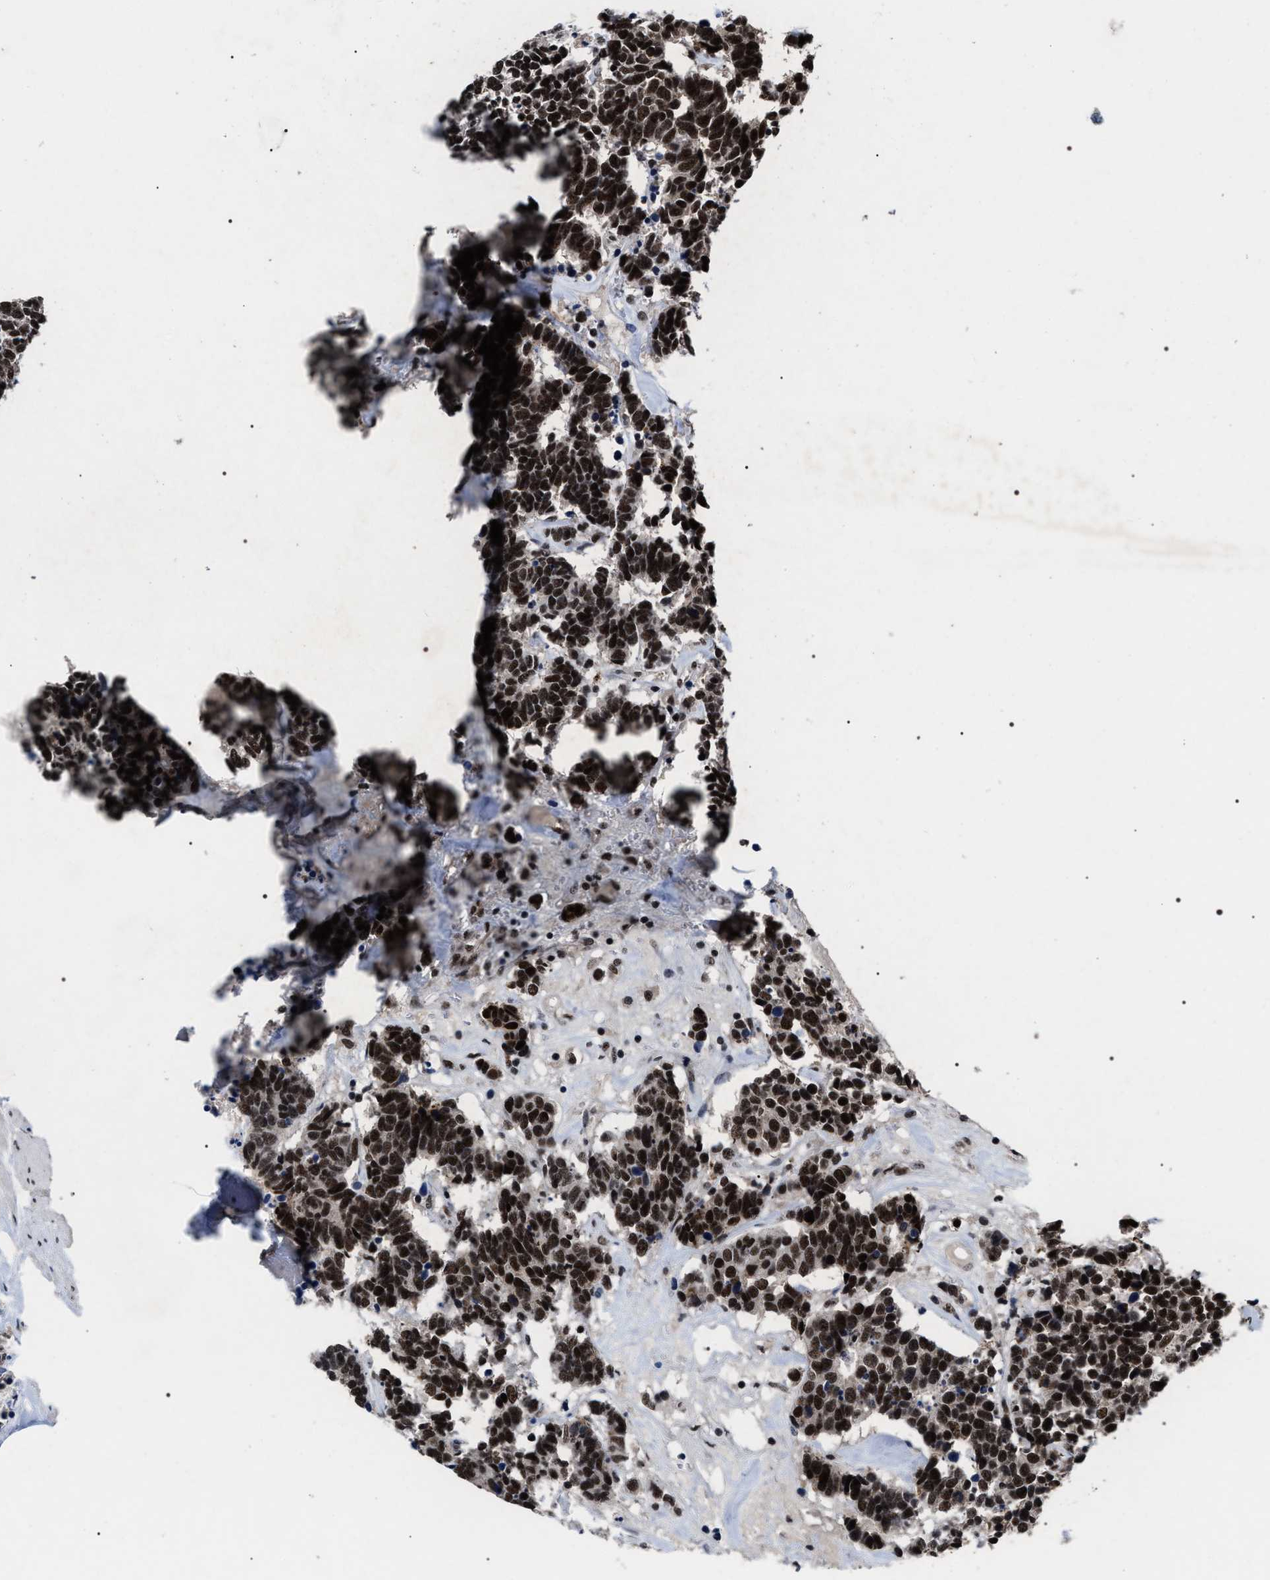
{"staining": {"intensity": "strong", "quantity": "25%-75%", "location": "nuclear"}, "tissue": "carcinoid", "cell_type": "Tumor cells", "image_type": "cancer", "snomed": [{"axis": "morphology", "description": "Carcinoma, NOS"}, {"axis": "morphology", "description": "Carcinoid, malignant, NOS"}, {"axis": "topography", "description": "Urinary bladder"}], "caption": "Human carcinoid stained for a protein (brown) exhibits strong nuclear positive expression in about 25%-75% of tumor cells.", "gene": "RRP1B", "patient": {"sex": "male", "age": 57}}